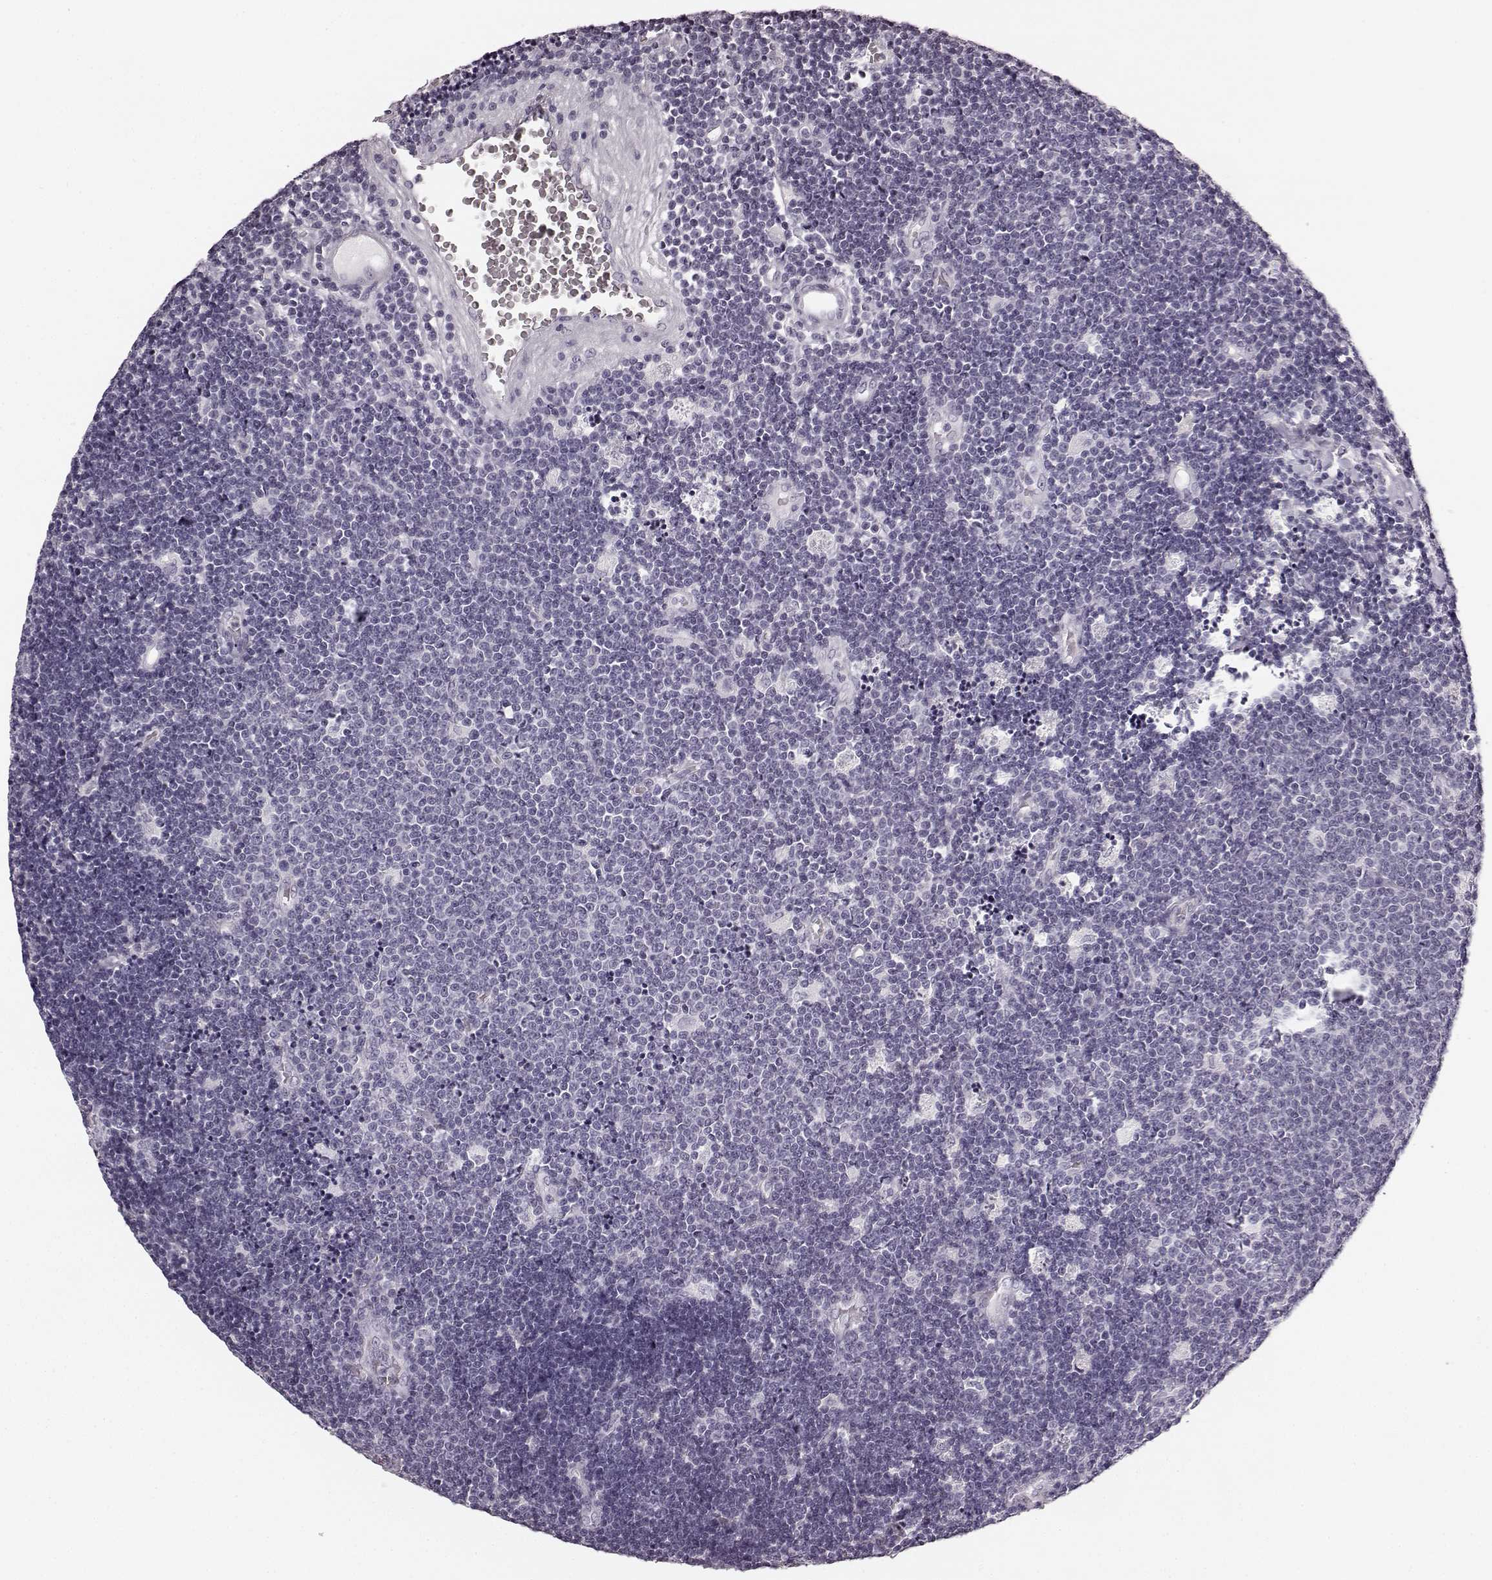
{"staining": {"intensity": "negative", "quantity": "none", "location": "none"}, "tissue": "lymphoma", "cell_type": "Tumor cells", "image_type": "cancer", "snomed": [{"axis": "morphology", "description": "Malignant lymphoma, non-Hodgkin's type, Low grade"}, {"axis": "topography", "description": "Brain"}], "caption": "Tumor cells show no significant protein staining in malignant lymphoma, non-Hodgkin's type (low-grade). (Brightfield microscopy of DAB (3,3'-diaminobenzidine) immunohistochemistry at high magnification).", "gene": "TMPRSS15", "patient": {"sex": "female", "age": 66}}